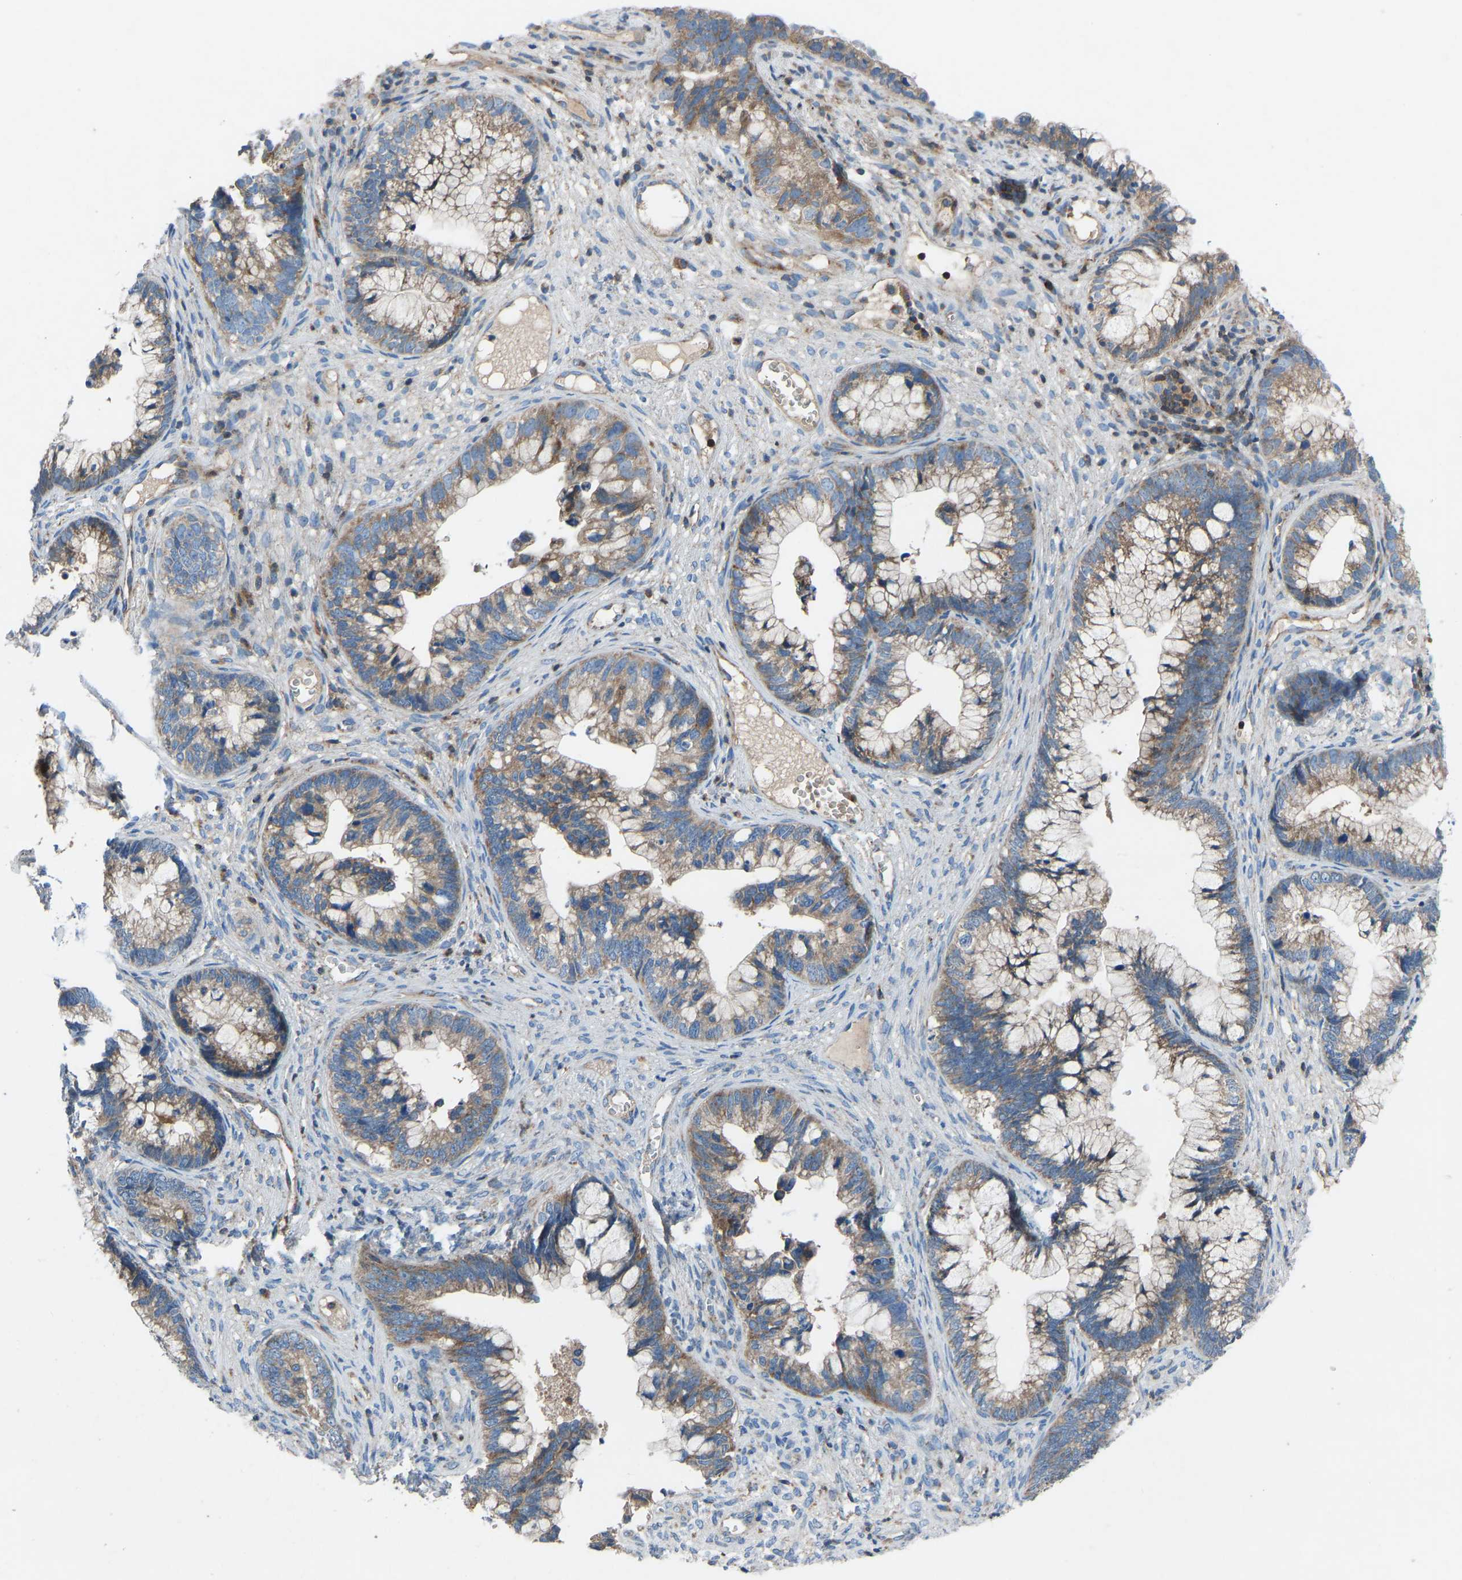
{"staining": {"intensity": "moderate", "quantity": ">75%", "location": "cytoplasmic/membranous"}, "tissue": "cervical cancer", "cell_type": "Tumor cells", "image_type": "cancer", "snomed": [{"axis": "morphology", "description": "Adenocarcinoma, NOS"}, {"axis": "topography", "description": "Cervix"}], "caption": "Immunohistochemistry (IHC) of cervical adenocarcinoma displays medium levels of moderate cytoplasmic/membranous staining in about >75% of tumor cells.", "gene": "GRK6", "patient": {"sex": "female", "age": 44}}